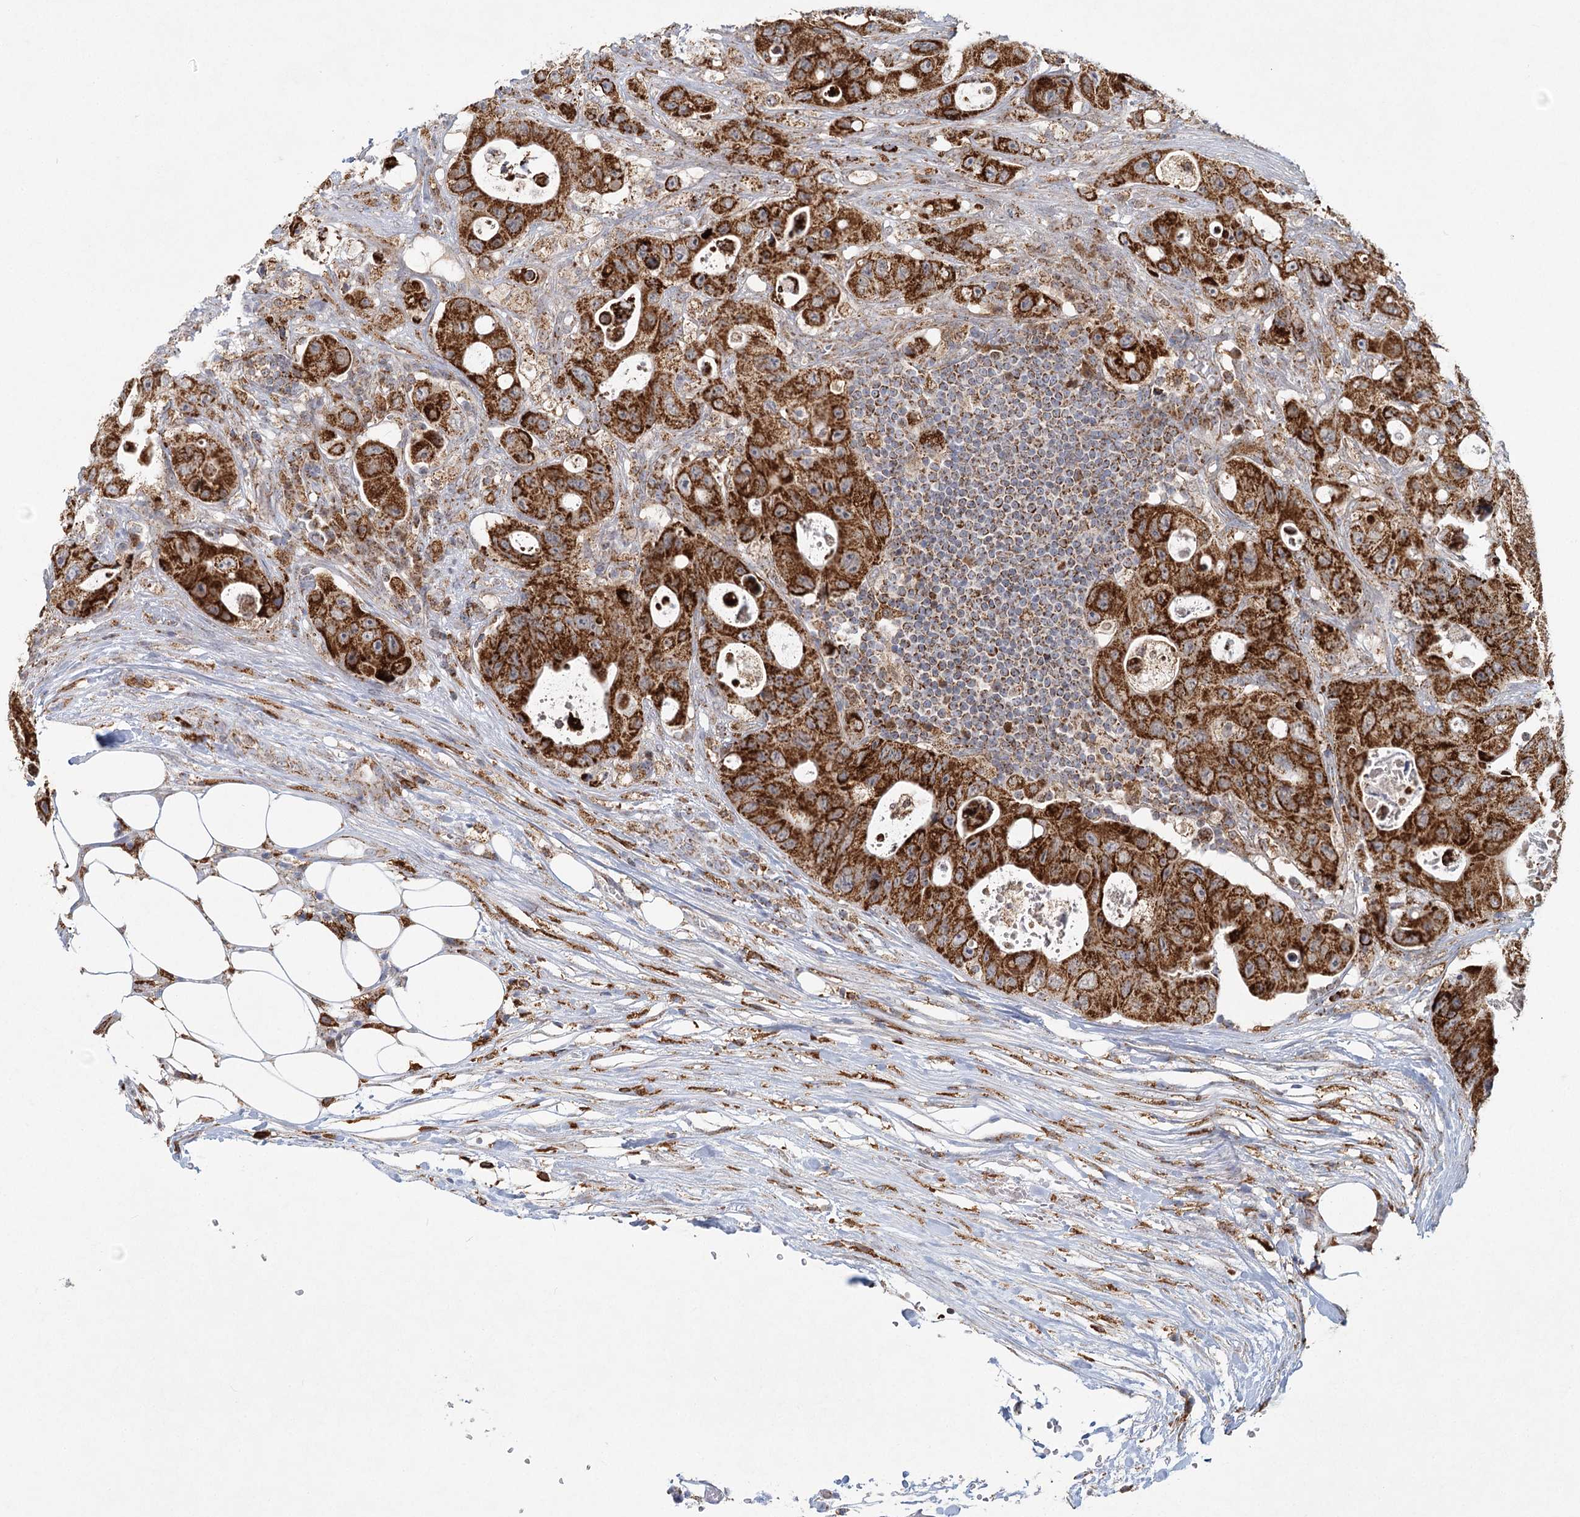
{"staining": {"intensity": "strong", "quantity": ">75%", "location": "cytoplasmic/membranous"}, "tissue": "colorectal cancer", "cell_type": "Tumor cells", "image_type": "cancer", "snomed": [{"axis": "morphology", "description": "Adenocarcinoma, NOS"}, {"axis": "topography", "description": "Colon"}], "caption": "Colorectal adenocarcinoma stained for a protein exhibits strong cytoplasmic/membranous positivity in tumor cells.", "gene": "TAS1R1", "patient": {"sex": "female", "age": 46}}